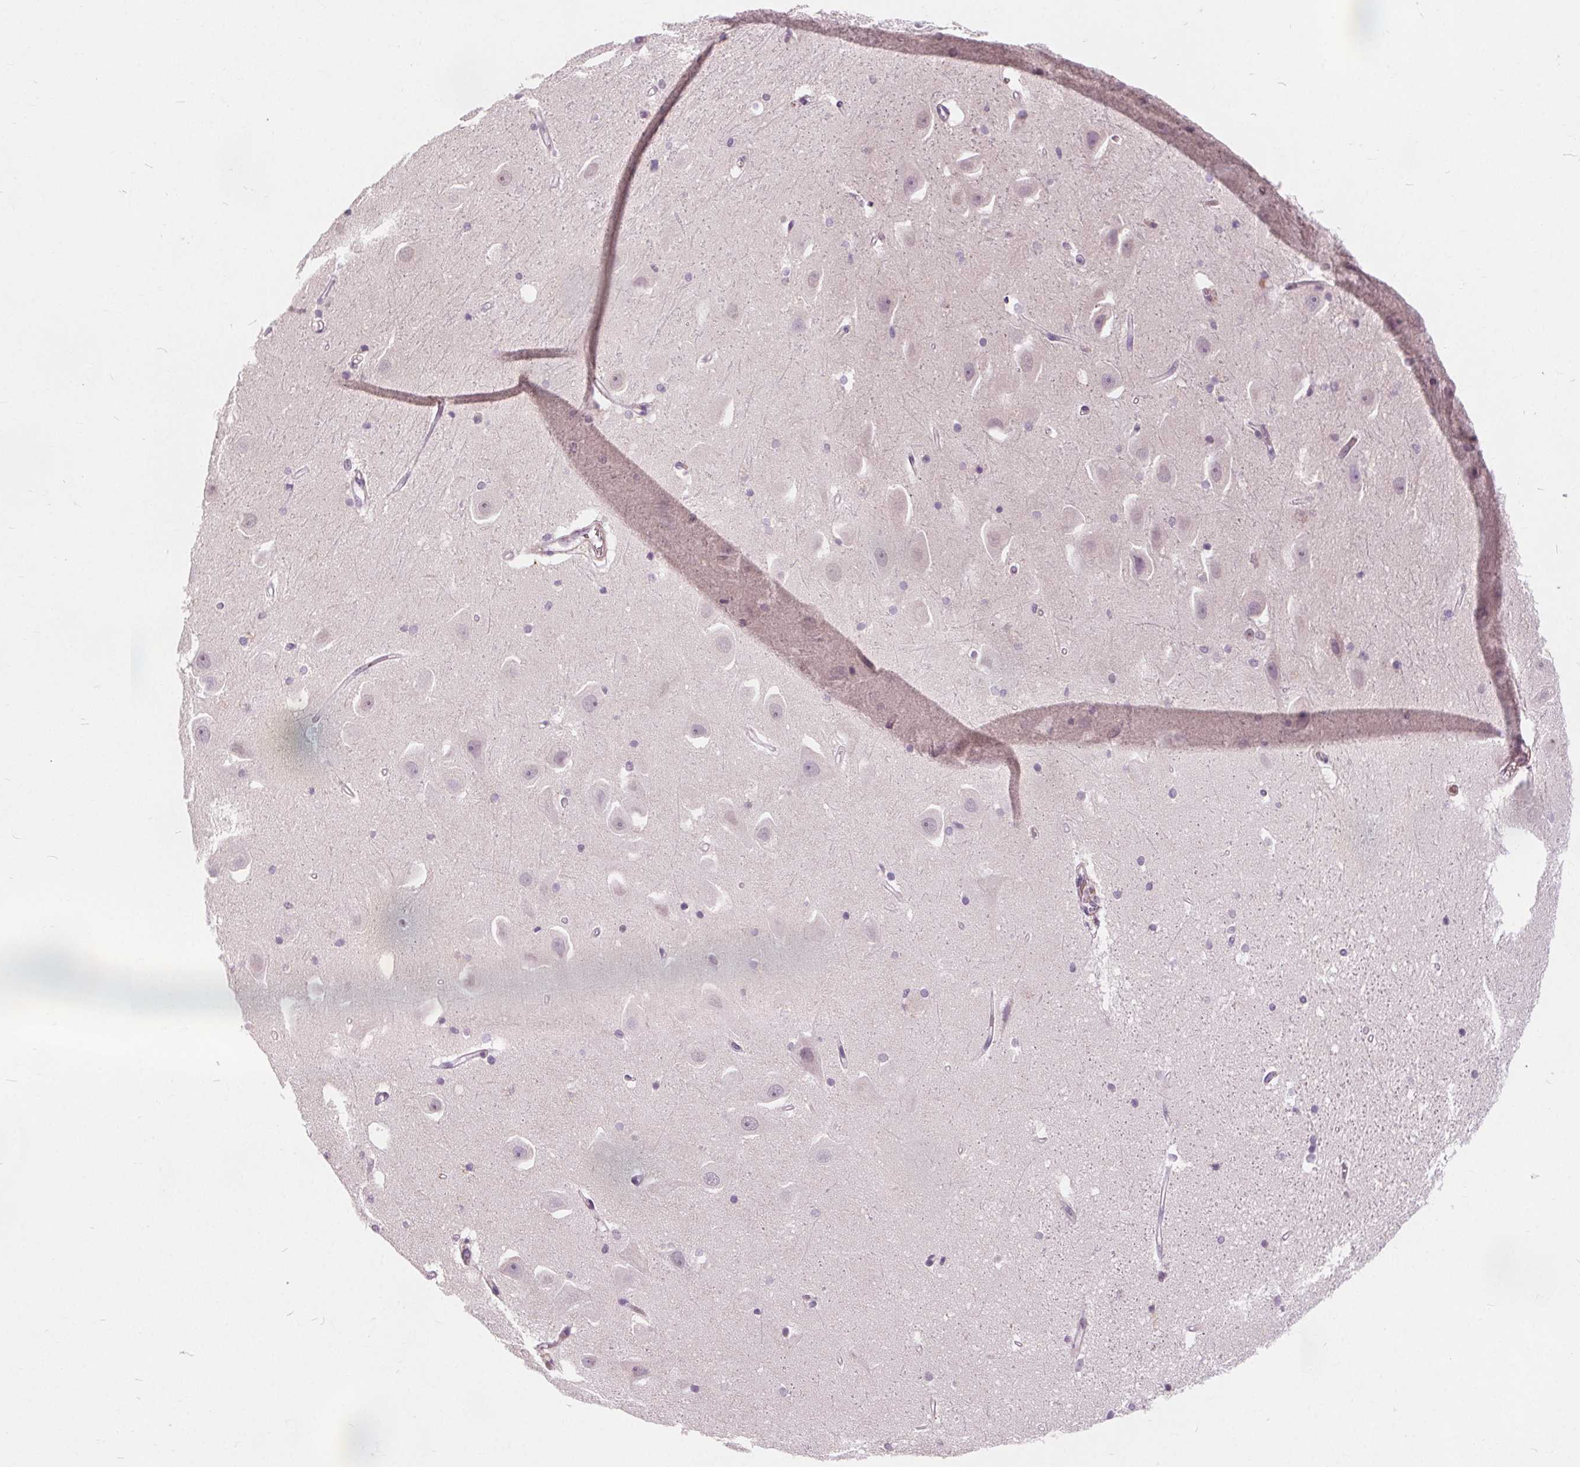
{"staining": {"intensity": "negative", "quantity": "none", "location": "none"}, "tissue": "hippocampus", "cell_type": "Glial cells", "image_type": "normal", "snomed": [{"axis": "morphology", "description": "Normal tissue, NOS"}, {"axis": "topography", "description": "Hippocampus"}], "caption": "IHC photomicrograph of benign hippocampus: hippocampus stained with DAB displays no significant protein positivity in glial cells.", "gene": "ISLR2", "patient": {"sex": "male", "age": 63}}